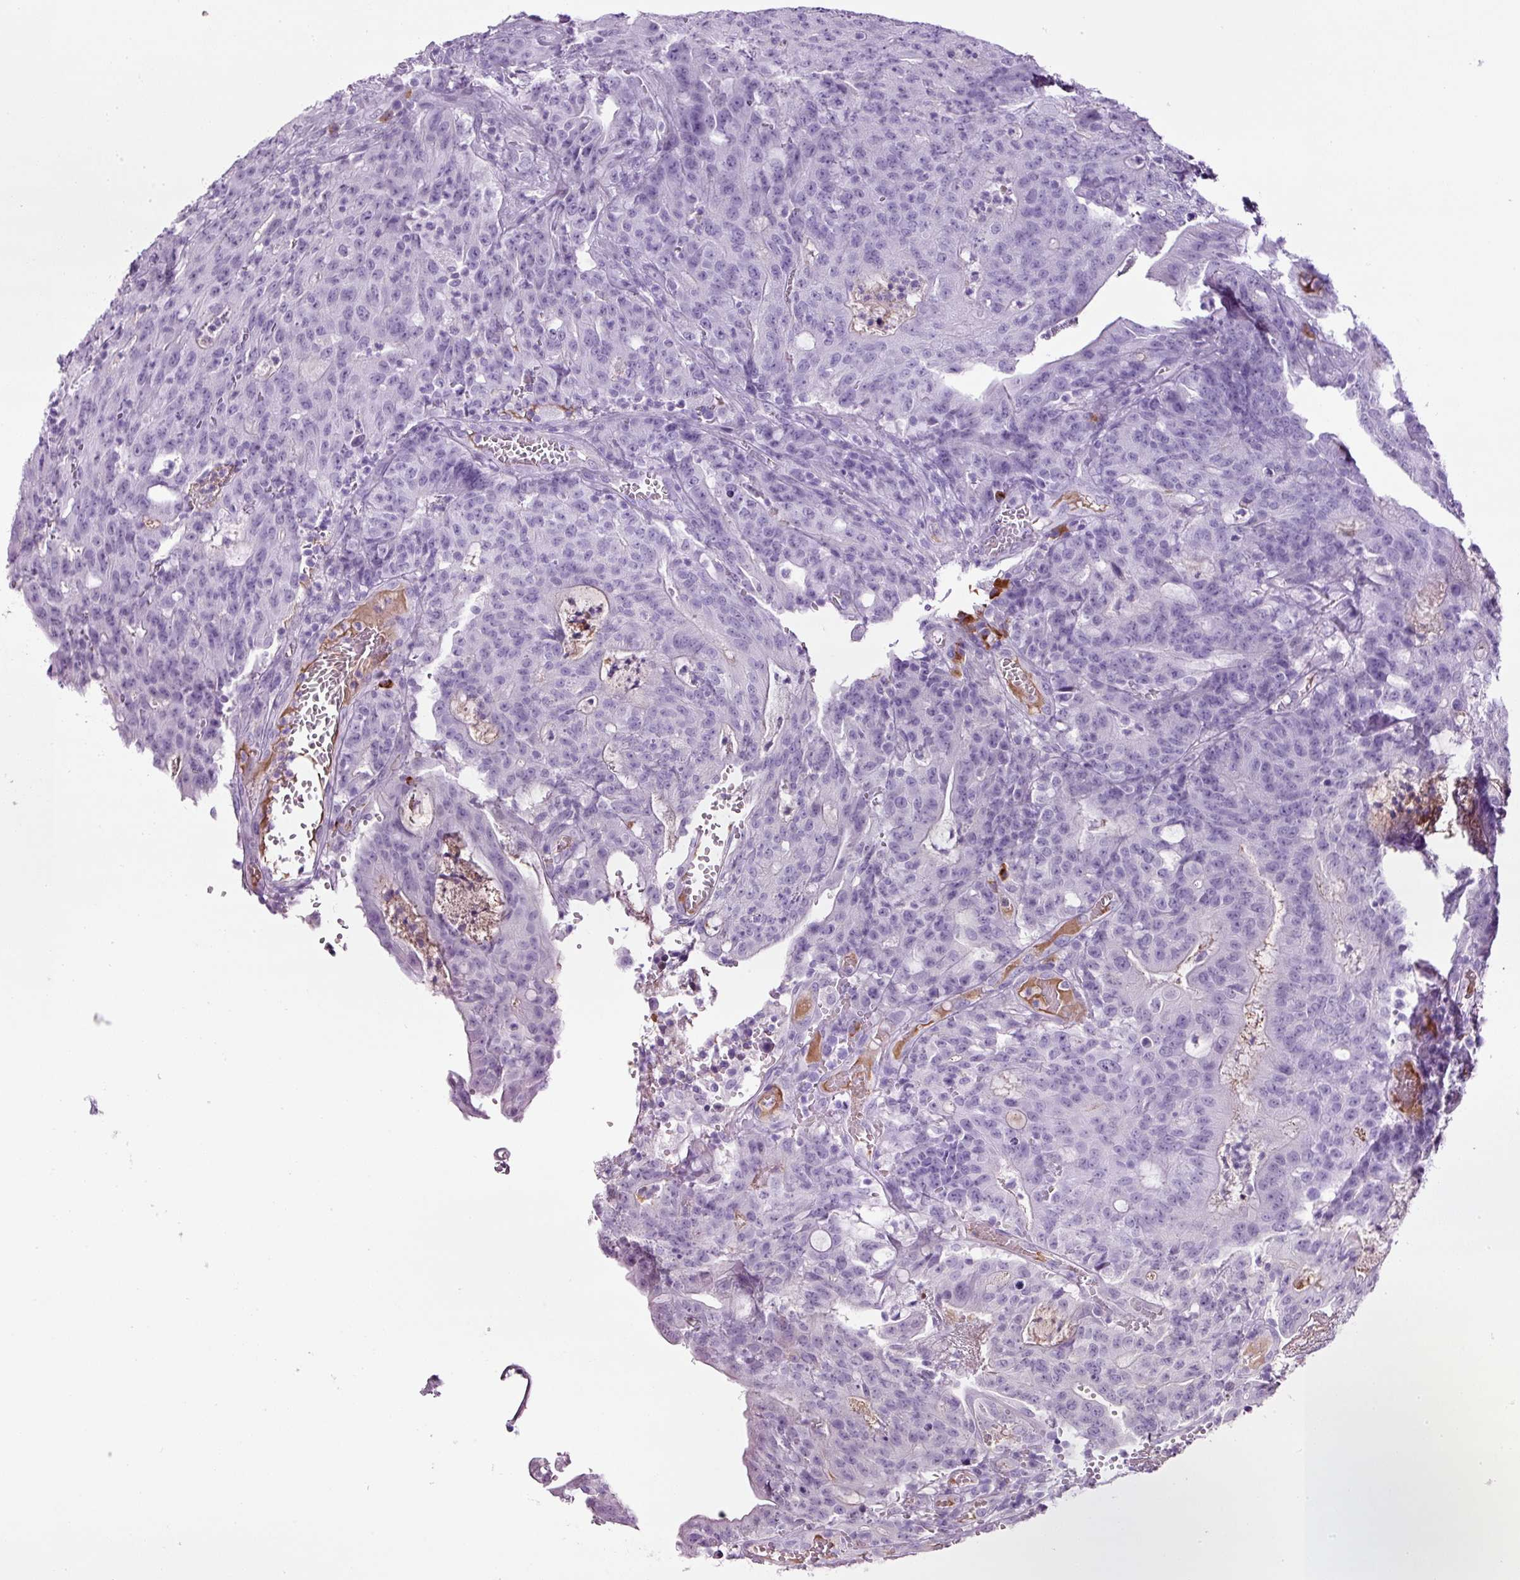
{"staining": {"intensity": "negative", "quantity": "none", "location": "none"}, "tissue": "colorectal cancer", "cell_type": "Tumor cells", "image_type": "cancer", "snomed": [{"axis": "morphology", "description": "Adenocarcinoma, NOS"}, {"axis": "topography", "description": "Colon"}], "caption": "DAB (3,3'-diaminobenzidine) immunohistochemical staining of human colorectal adenocarcinoma demonstrates no significant staining in tumor cells.", "gene": "KLF1", "patient": {"sex": "male", "age": 83}}